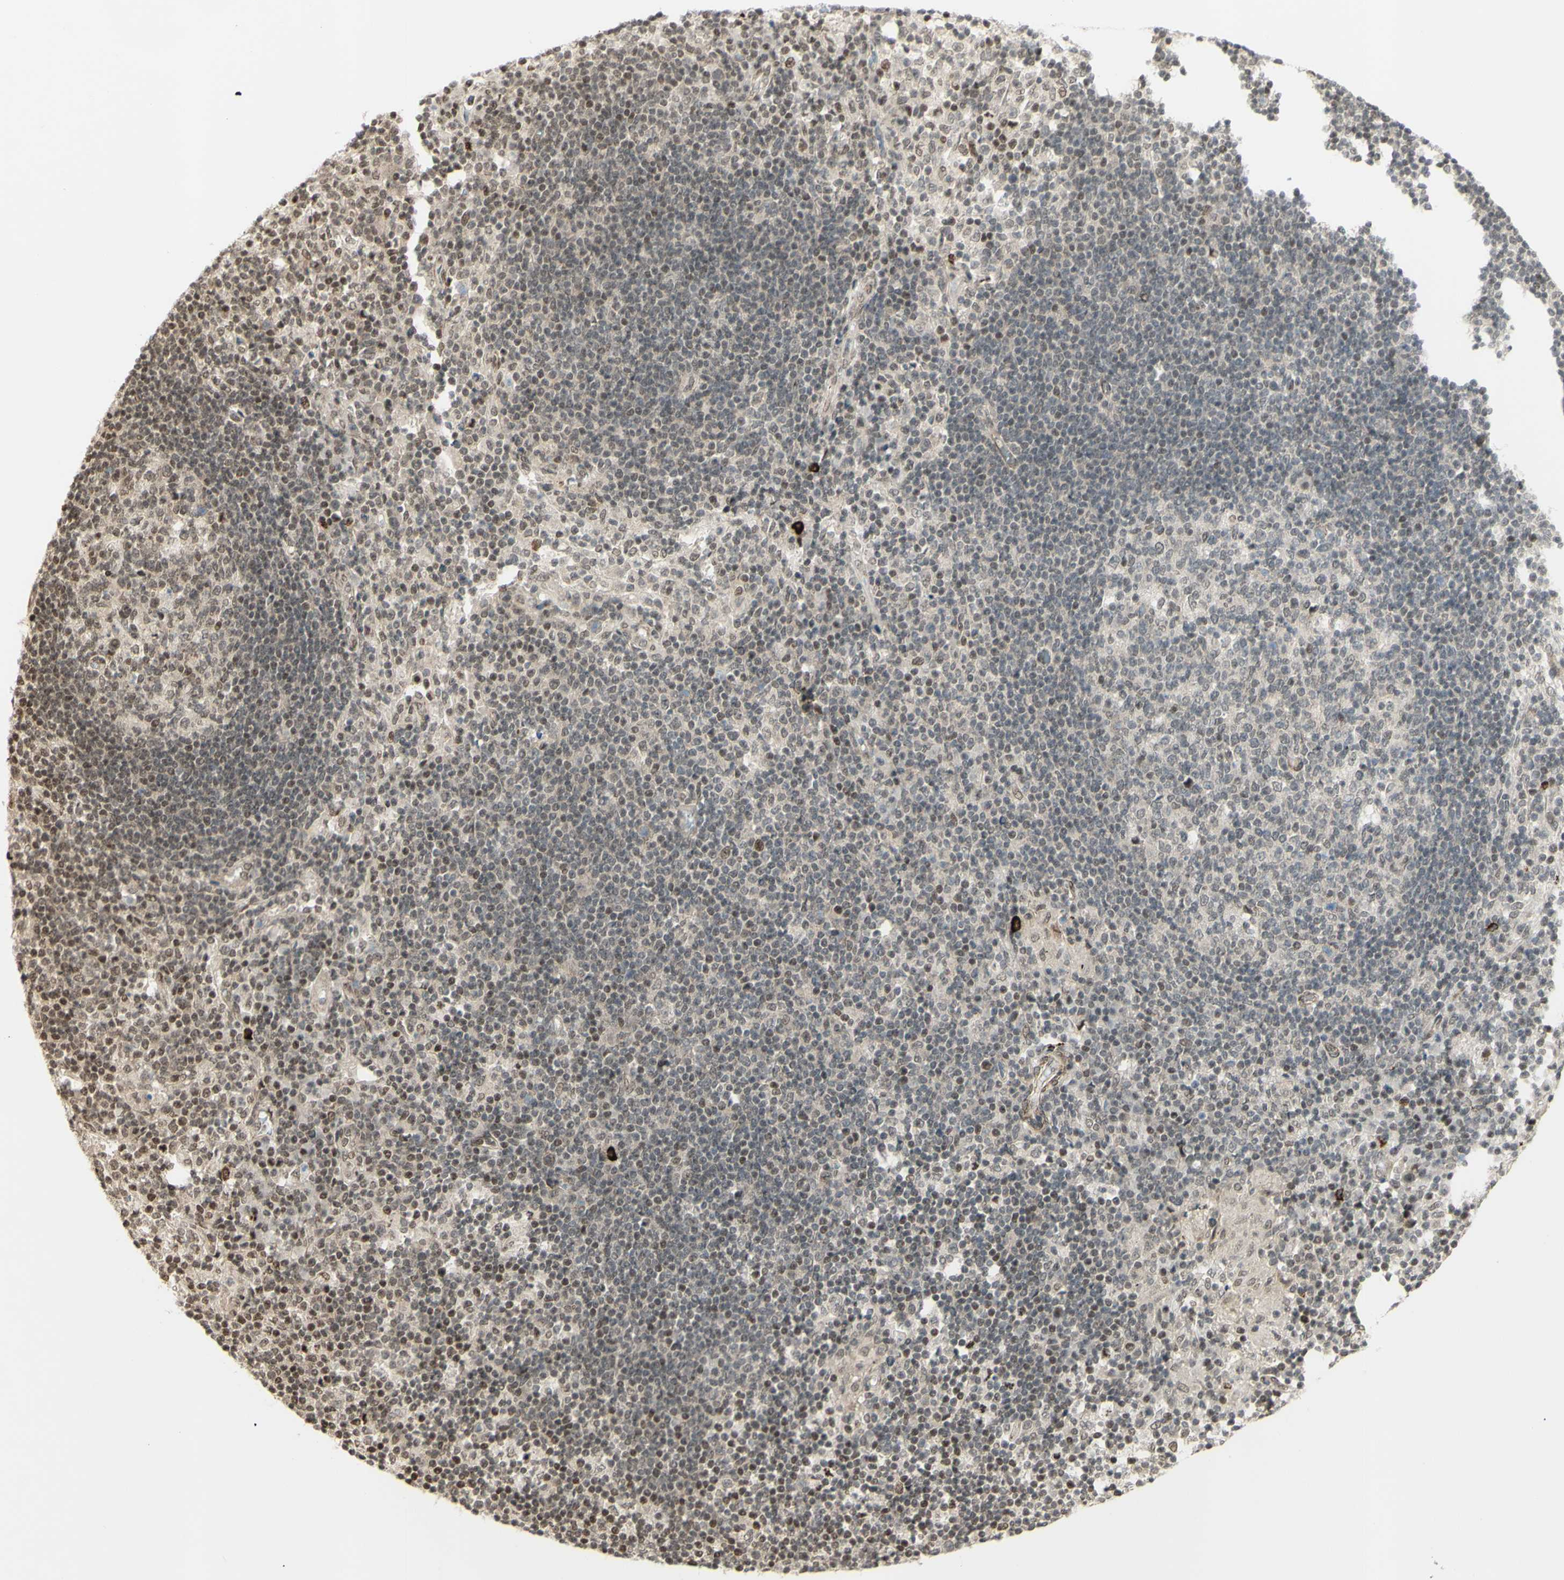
{"staining": {"intensity": "moderate", "quantity": ">75%", "location": "cytoplasmic/membranous,nuclear"}, "tissue": "adipose tissue", "cell_type": "Adipocytes", "image_type": "normal", "snomed": [{"axis": "morphology", "description": "Normal tissue, NOS"}, {"axis": "morphology", "description": "Adenocarcinoma, NOS"}, {"axis": "topography", "description": "Esophagus"}], "caption": "This histopathology image displays benign adipose tissue stained with immunohistochemistry to label a protein in brown. The cytoplasmic/membranous,nuclear of adipocytes show moderate positivity for the protein. Nuclei are counter-stained blue.", "gene": "ZMYM6", "patient": {"sex": "male", "age": 62}}